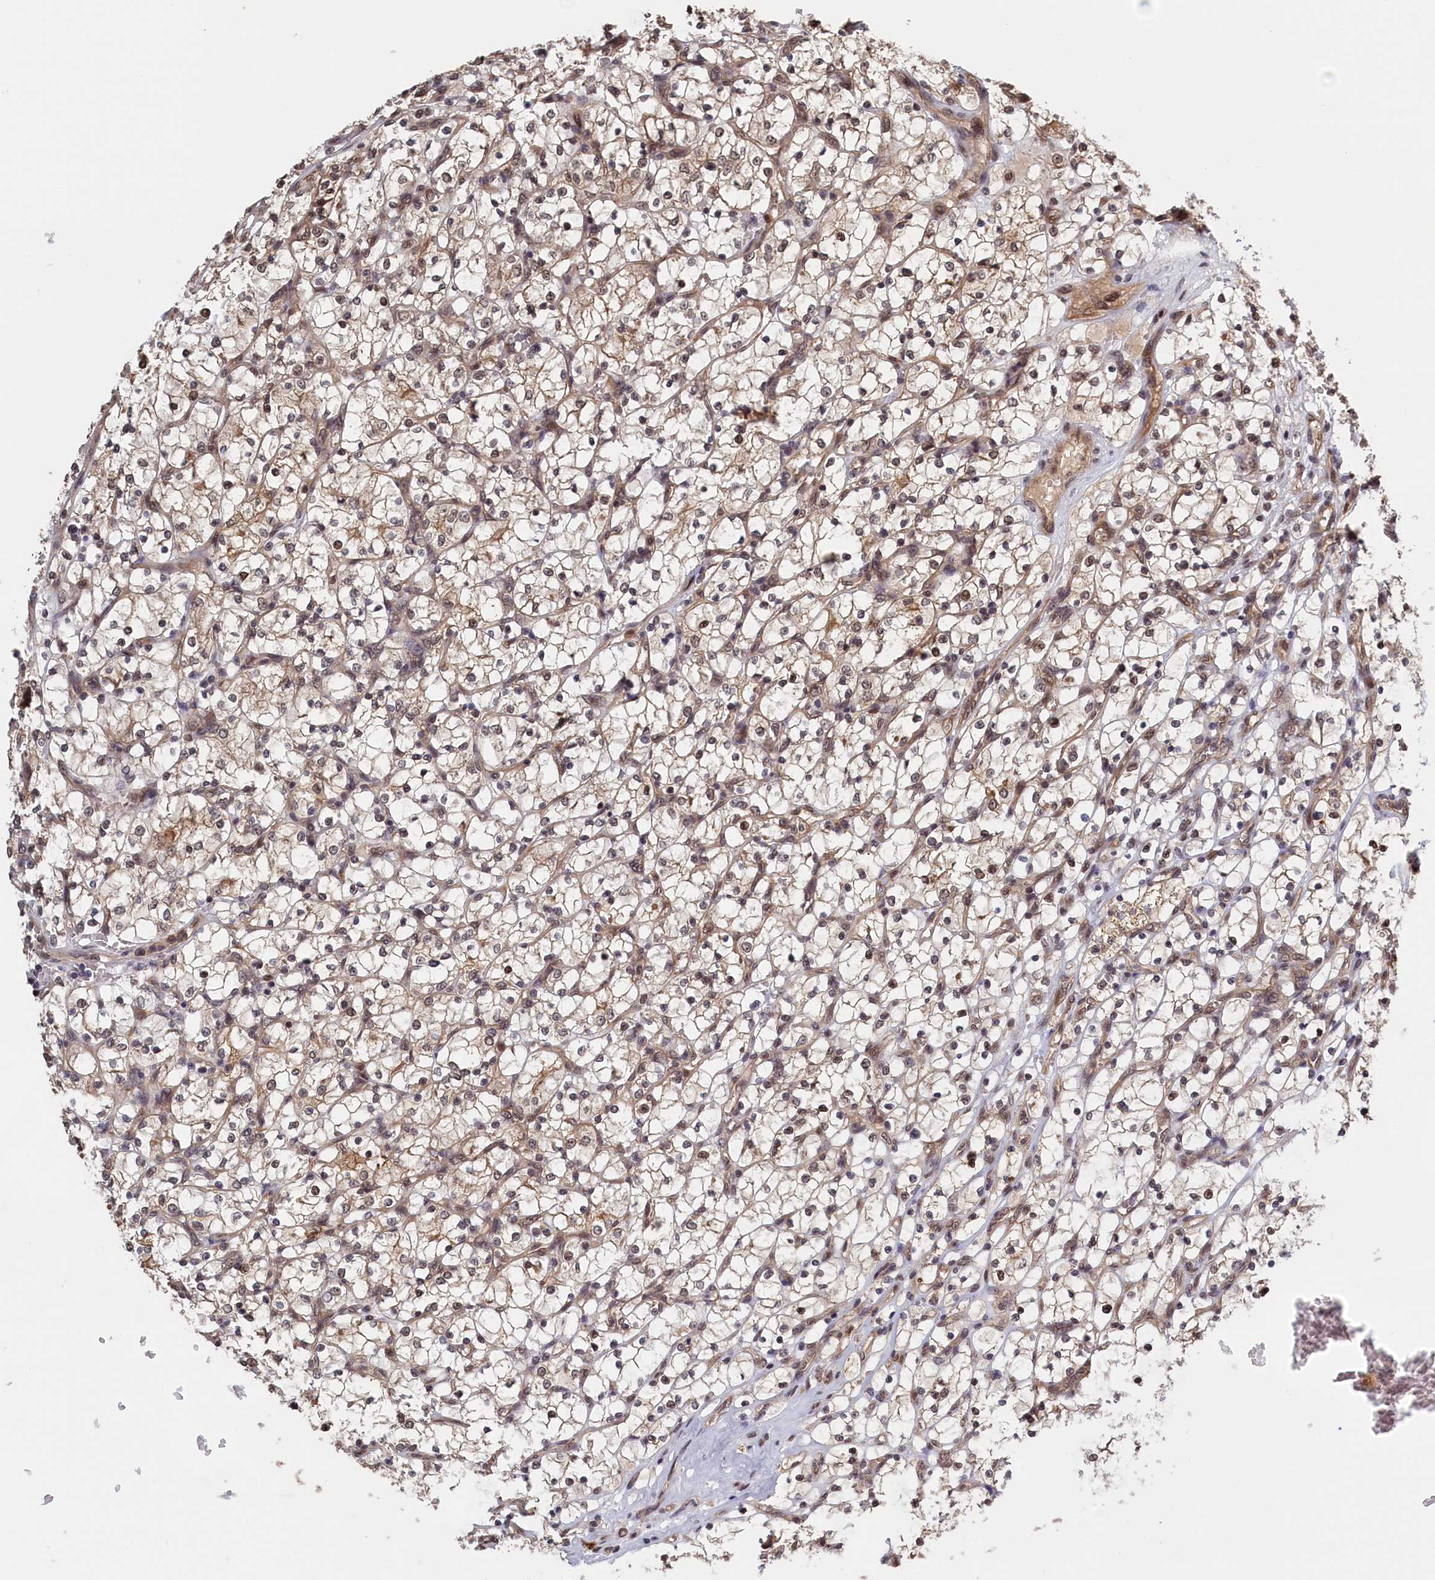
{"staining": {"intensity": "weak", "quantity": ">75%", "location": "cytoplasmic/membranous,nuclear"}, "tissue": "renal cancer", "cell_type": "Tumor cells", "image_type": "cancer", "snomed": [{"axis": "morphology", "description": "Adenocarcinoma, NOS"}, {"axis": "topography", "description": "Kidney"}], "caption": "A brown stain highlights weak cytoplasmic/membranous and nuclear expression of a protein in adenocarcinoma (renal) tumor cells.", "gene": "PLP2", "patient": {"sex": "female", "age": 69}}